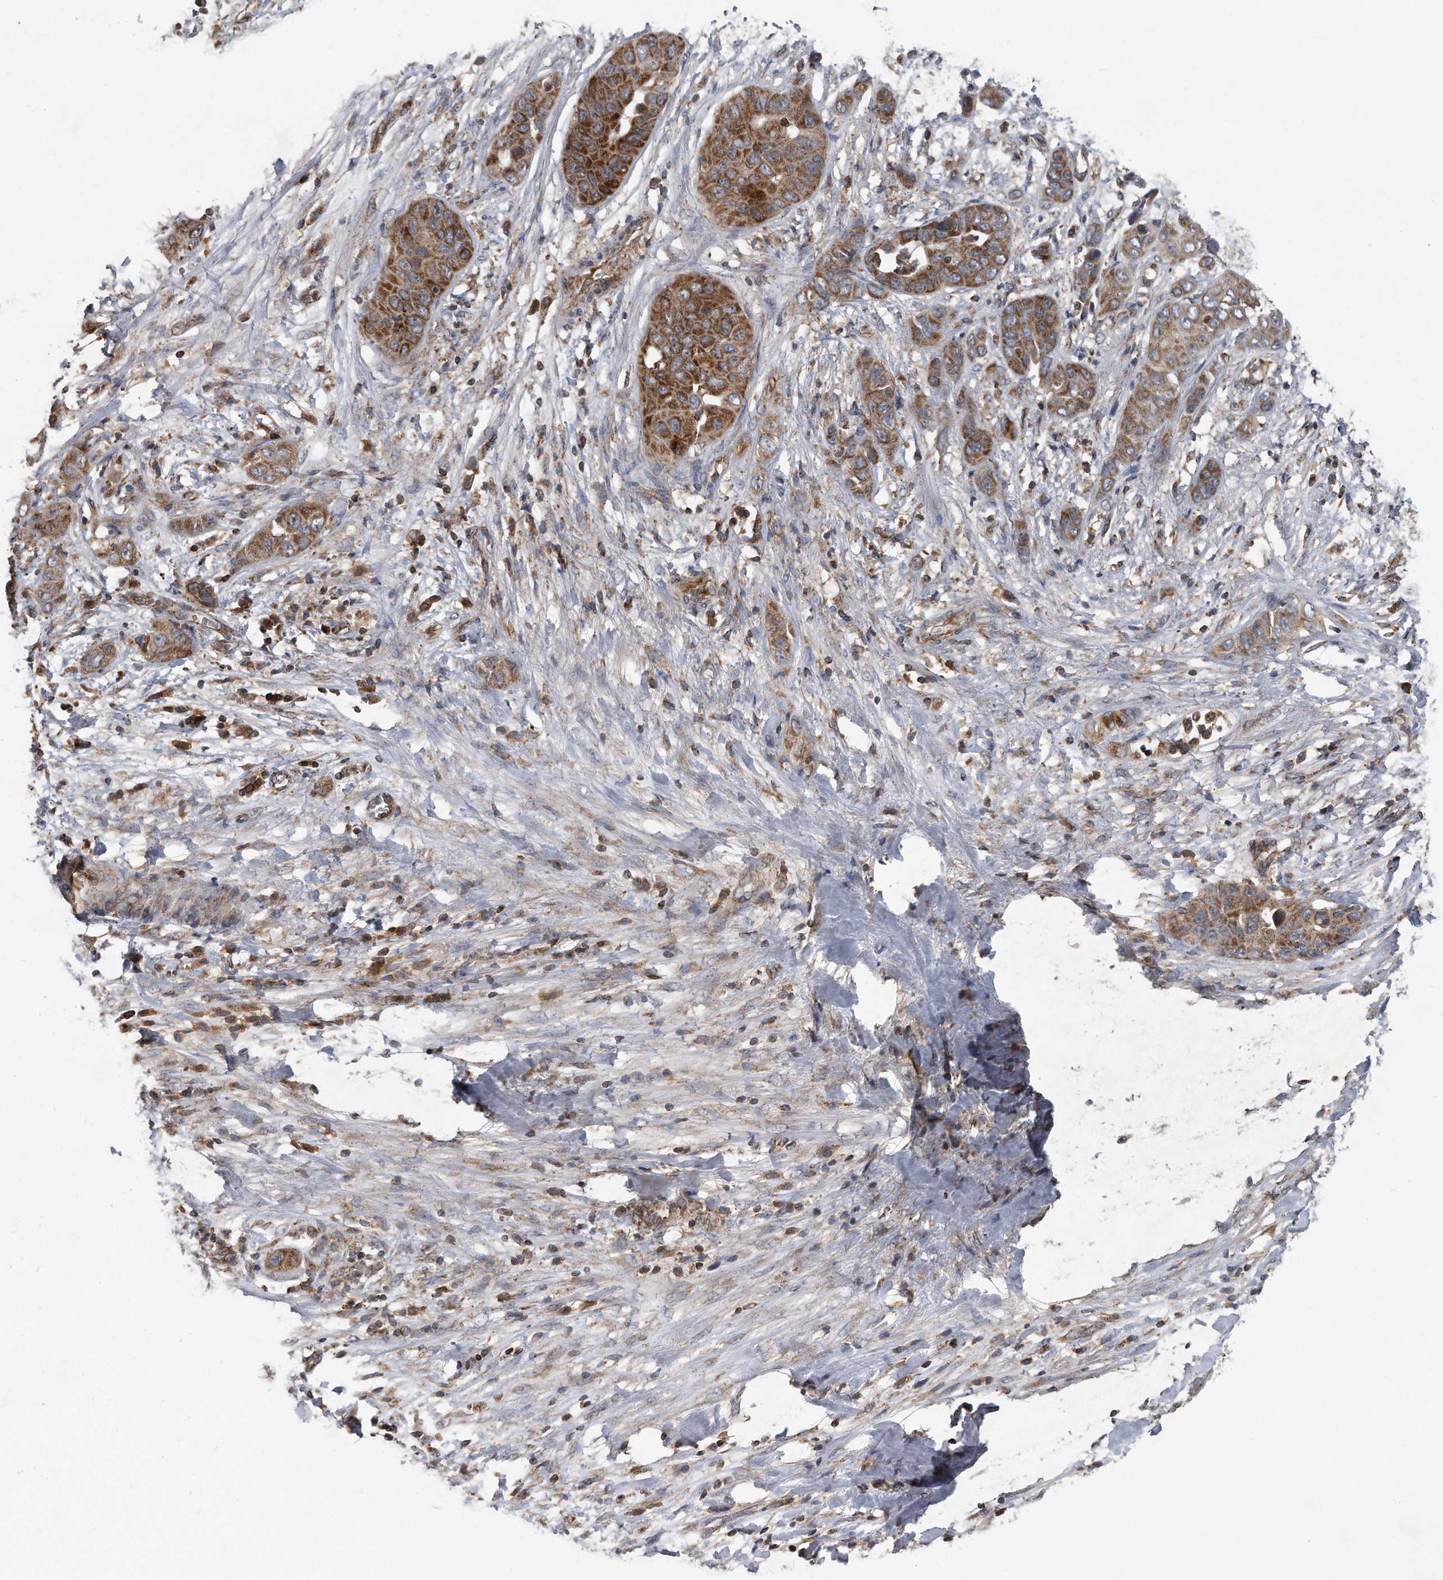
{"staining": {"intensity": "strong", "quantity": ">75%", "location": "cytoplasmic/membranous"}, "tissue": "liver cancer", "cell_type": "Tumor cells", "image_type": "cancer", "snomed": [{"axis": "morphology", "description": "Cholangiocarcinoma"}, {"axis": "topography", "description": "Liver"}], "caption": "High-power microscopy captured an IHC photomicrograph of liver cancer (cholangiocarcinoma), revealing strong cytoplasmic/membranous positivity in about >75% of tumor cells.", "gene": "ALPK2", "patient": {"sex": "female", "age": 52}}